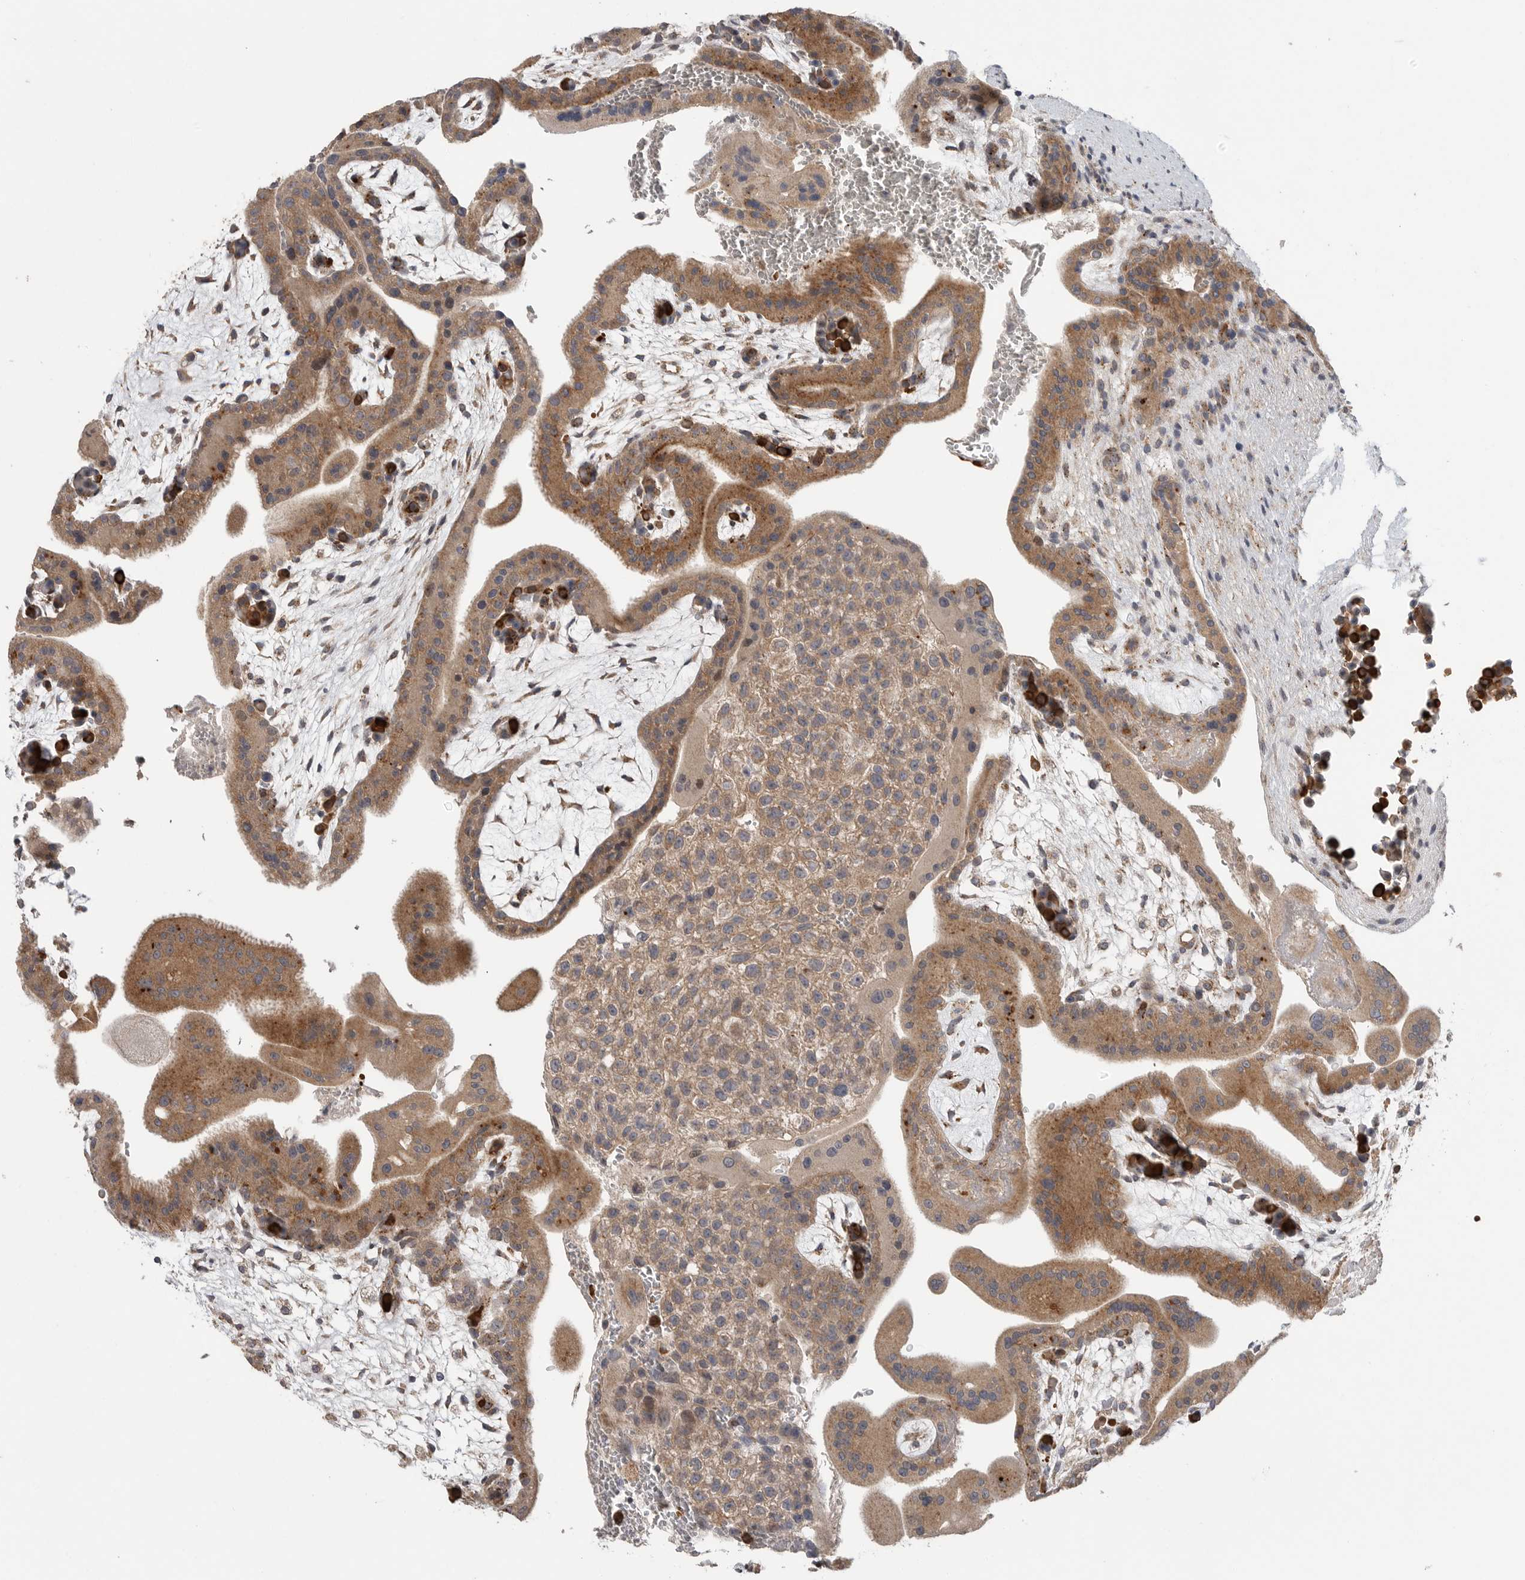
{"staining": {"intensity": "moderate", "quantity": ">75%", "location": "cytoplasmic/membranous"}, "tissue": "placenta", "cell_type": "Decidual cells", "image_type": "normal", "snomed": [{"axis": "morphology", "description": "Normal tissue, NOS"}, {"axis": "topography", "description": "Placenta"}], "caption": "This micrograph displays immunohistochemistry (IHC) staining of unremarkable placenta, with medium moderate cytoplasmic/membranous expression in about >75% of decidual cells.", "gene": "GALNS", "patient": {"sex": "female", "age": 35}}